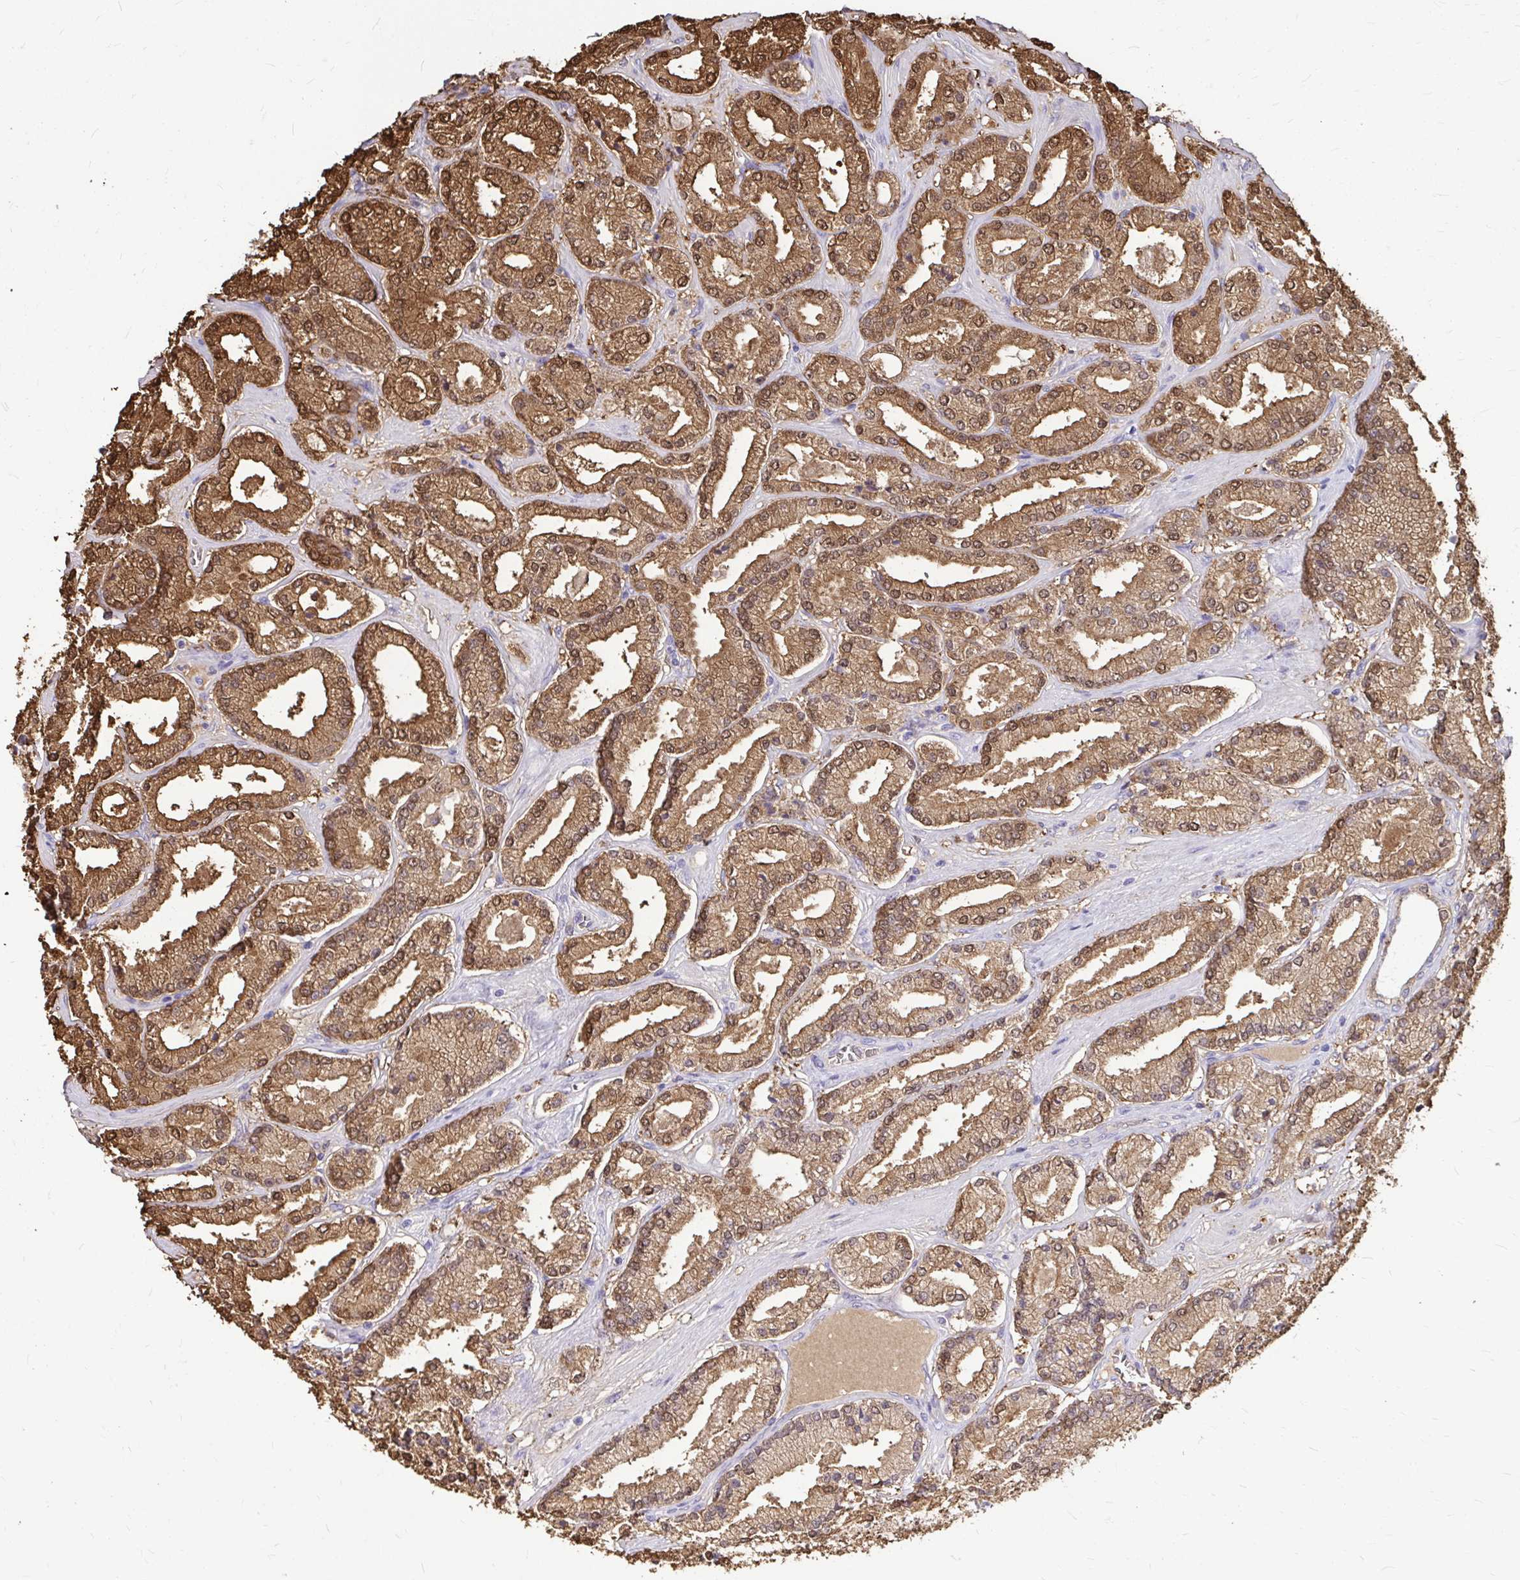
{"staining": {"intensity": "moderate", "quantity": ">75%", "location": "cytoplasmic/membranous,nuclear"}, "tissue": "prostate cancer", "cell_type": "Tumor cells", "image_type": "cancer", "snomed": [{"axis": "morphology", "description": "Adenocarcinoma, High grade"}, {"axis": "topography", "description": "Prostate"}], "caption": "An immunohistochemistry histopathology image of neoplastic tissue is shown. Protein staining in brown highlights moderate cytoplasmic/membranous and nuclear positivity in adenocarcinoma (high-grade) (prostate) within tumor cells. (DAB IHC with brightfield microscopy, high magnification).", "gene": "IDH1", "patient": {"sex": "male", "age": 63}}